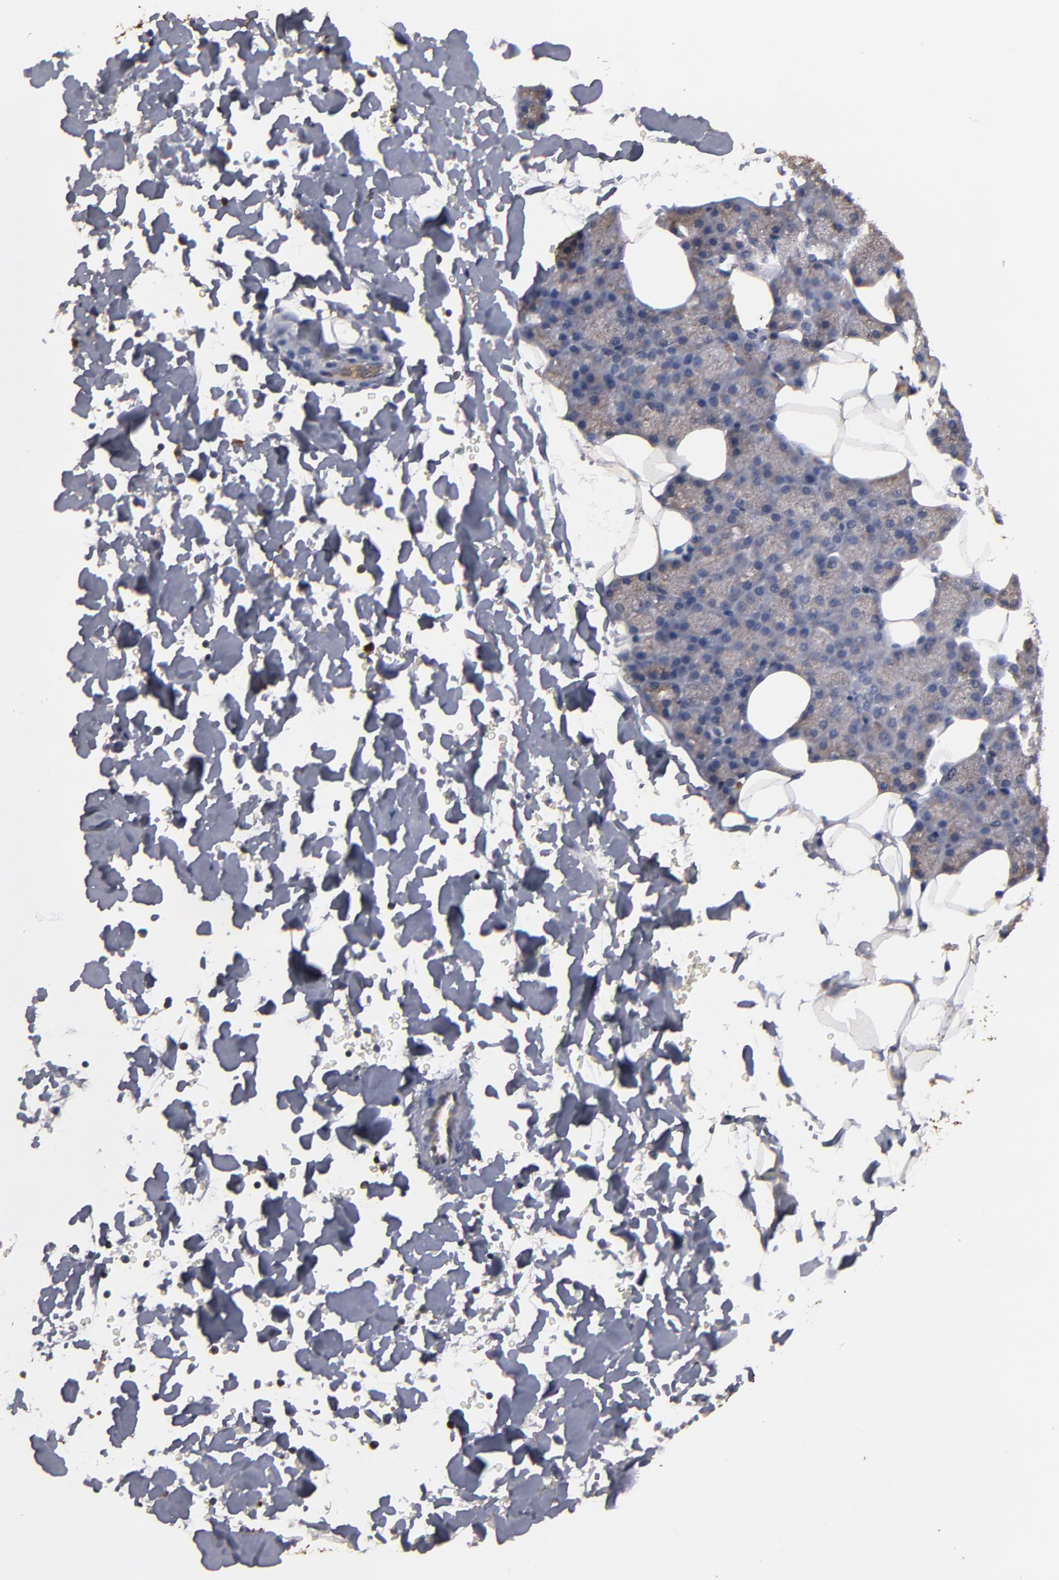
{"staining": {"intensity": "weak", "quantity": "25%-75%", "location": "cytoplasmic/membranous"}, "tissue": "salivary gland", "cell_type": "Glandular cells", "image_type": "normal", "snomed": [{"axis": "morphology", "description": "Normal tissue, NOS"}, {"axis": "topography", "description": "Lymph node"}, {"axis": "topography", "description": "Salivary gland"}], "caption": "DAB (3,3'-diaminobenzidine) immunohistochemical staining of normal salivary gland exhibits weak cytoplasmic/membranous protein staining in approximately 25%-75% of glandular cells. (brown staining indicates protein expression, while blue staining denotes nuclei).", "gene": "RO60", "patient": {"sex": "male", "age": 8}}